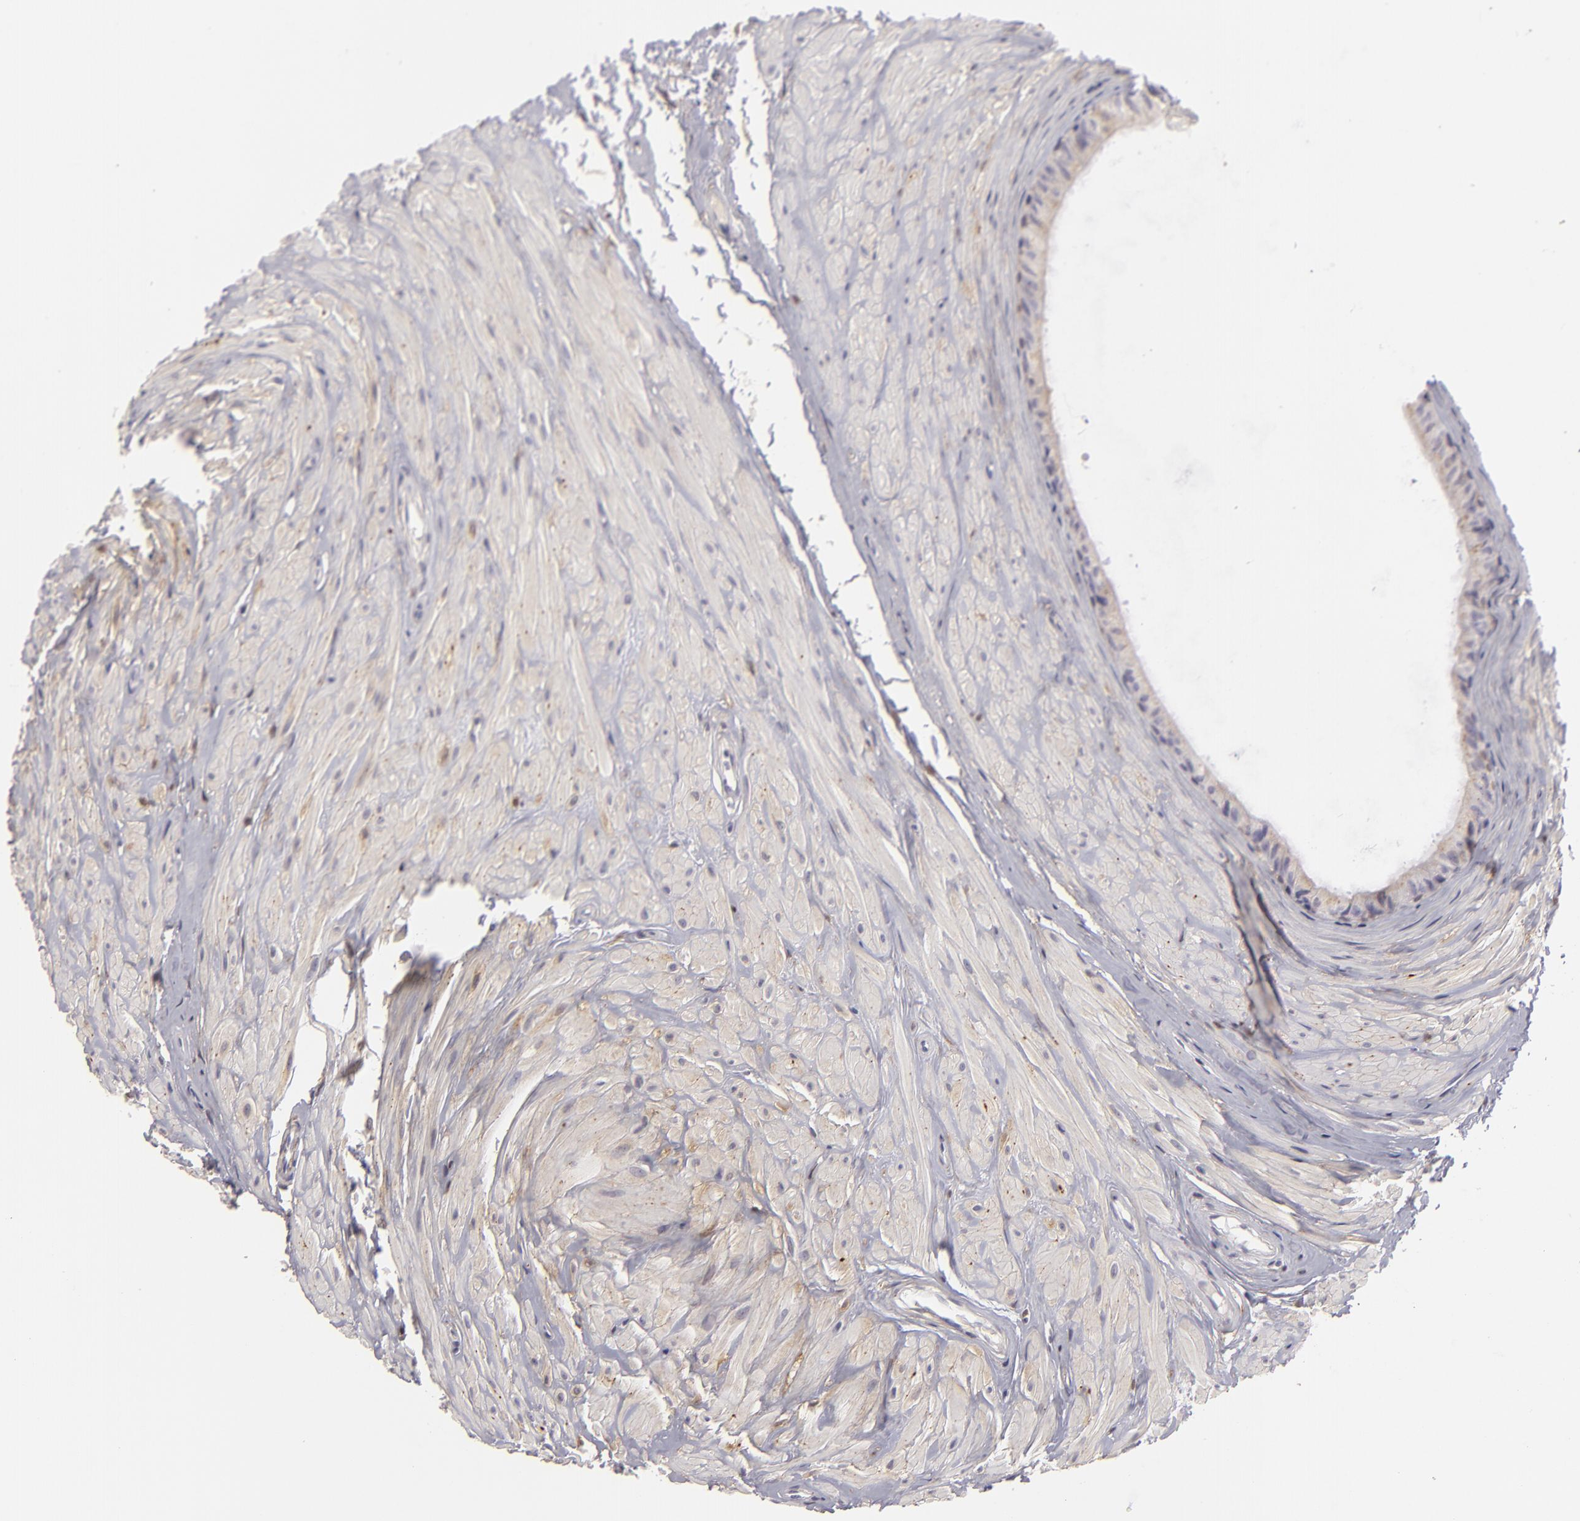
{"staining": {"intensity": "weak", "quantity": "<25%", "location": "cytoplasmic/membranous"}, "tissue": "epididymis", "cell_type": "Glandular cells", "image_type": "normal", "snomed": [{"axis": "morphology", "description": "Normal tissue, NOS"}, {"axis": "topography", "description": "Epididymis"}], "caption": "An immunohistochemistry (IHC) photomicrograph of benign epididymis is shown. There is no staining in glandular cells of epididymis. (DAB immunohistochemistry (IHC) visualized using brightfield microscopy, high magnification).", "gene": "EFS", "patient": {"sex": "male", "age": 52}}